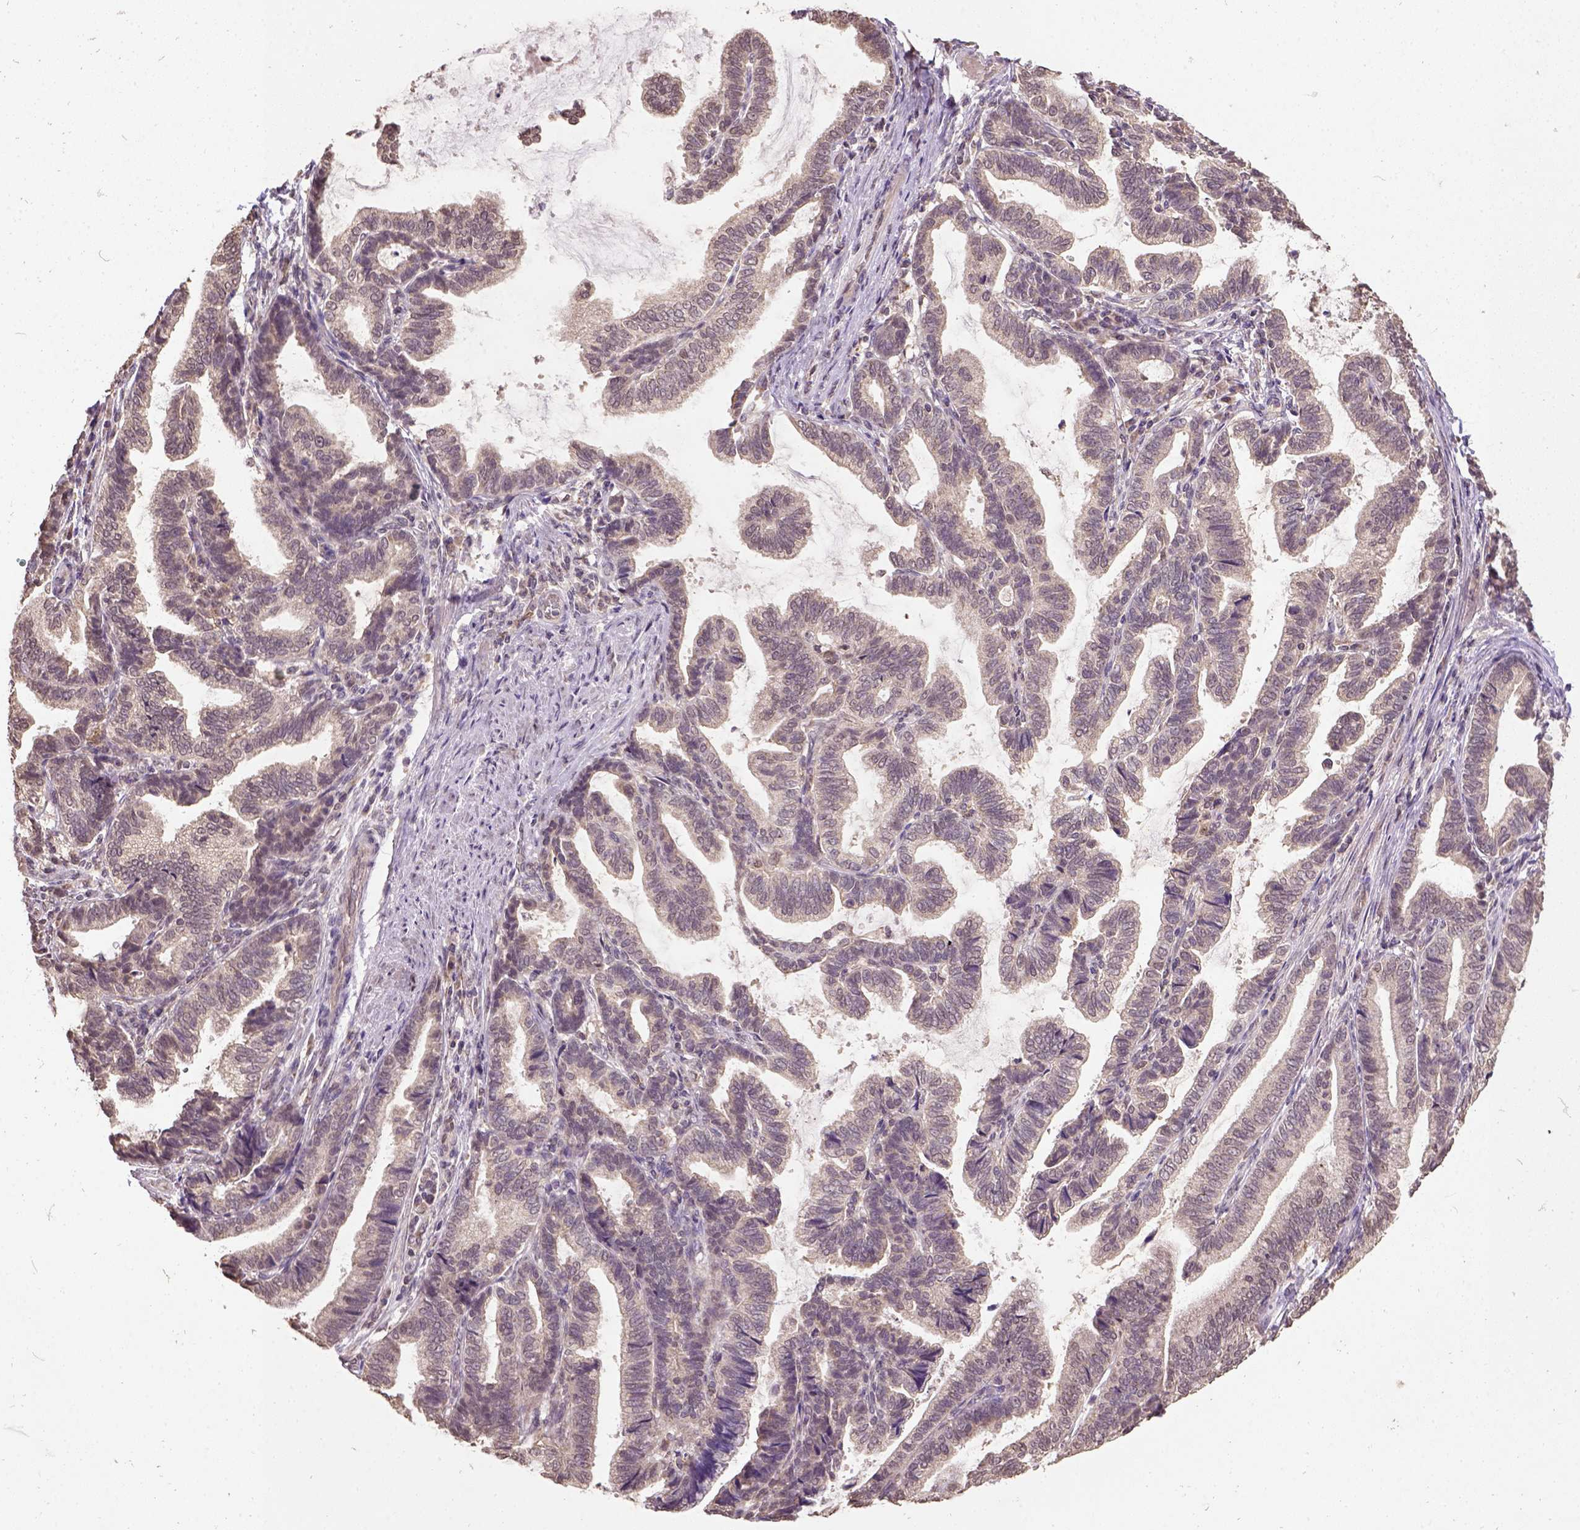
{"staining": {"intensity": "negative", "quantity": "none", "location": "none"}, "tissue": "stomach cancer", "cell_type": "Tumor cells", "image_type": "cancer", "snomed": [{"axis": "morphology", "description": "Adenocarcinoma, NOS"}, {"axis": "topography", "description": "Stomach"}], "caption": "Tumor cells show no significant positivity in stomach cancer (adenocarcinoma).", "gene": "NUDT10", "patient": {"sex": "male", "age": 83}}